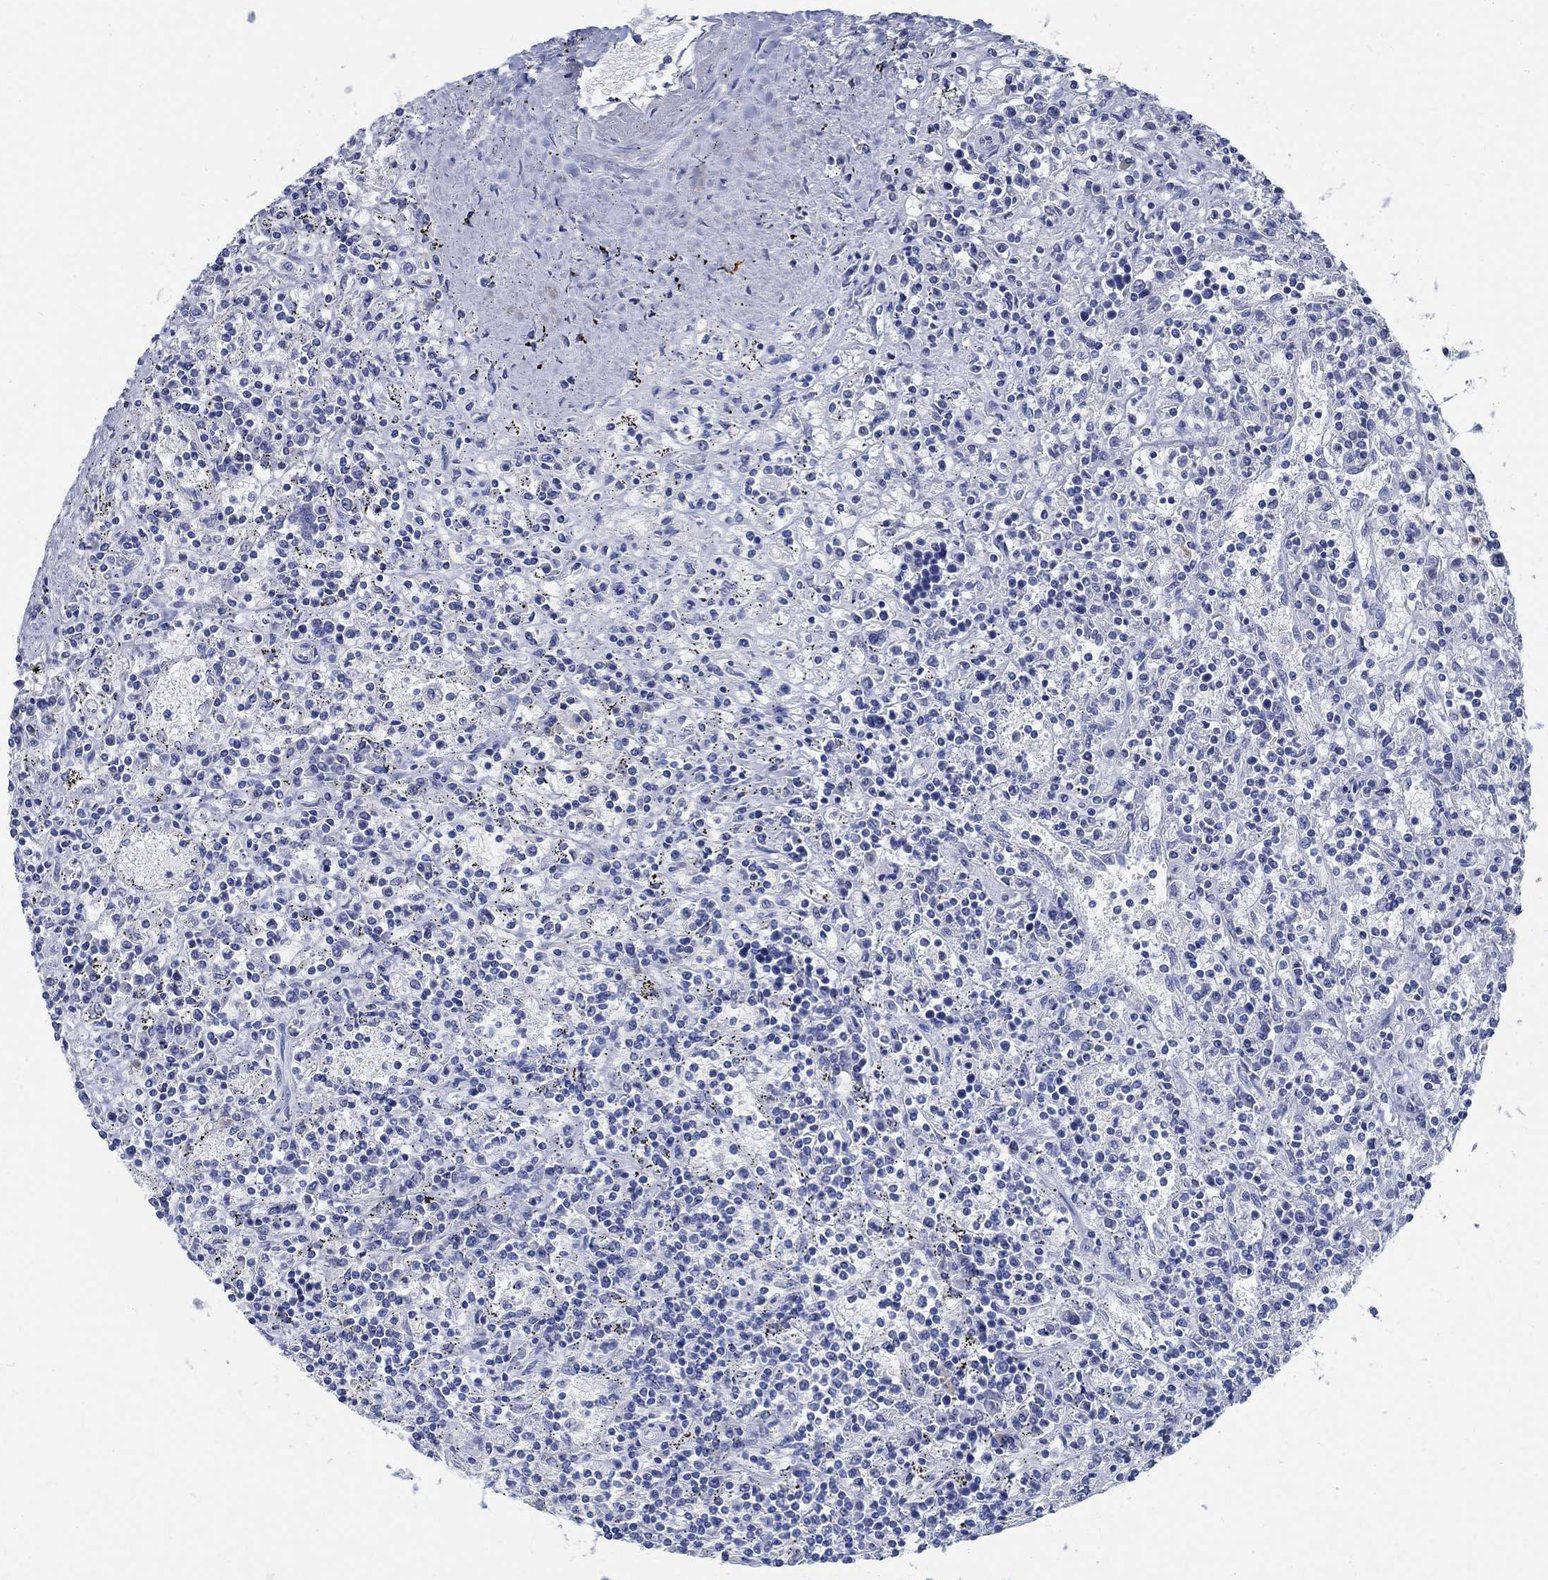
{"staining": {"intensity": "negative", "quantity": "none", "location": "none"}, "tissue": "lymphoma", "cell_type": "Tumor cells", "image_type": "cancer", "snomed": [{"axis": "morphology", "description": "Malignant lymphoma, non-Hodgkin's type, Low grade"}, {"axis": "topography", "description": "Spleen"}], "caption": "This is an immunohistochemistry micrograph of lymphoma. There is no expression in tumor cells.", "gene": "PRX", "patient": {"sex": "male", "age": 62}}